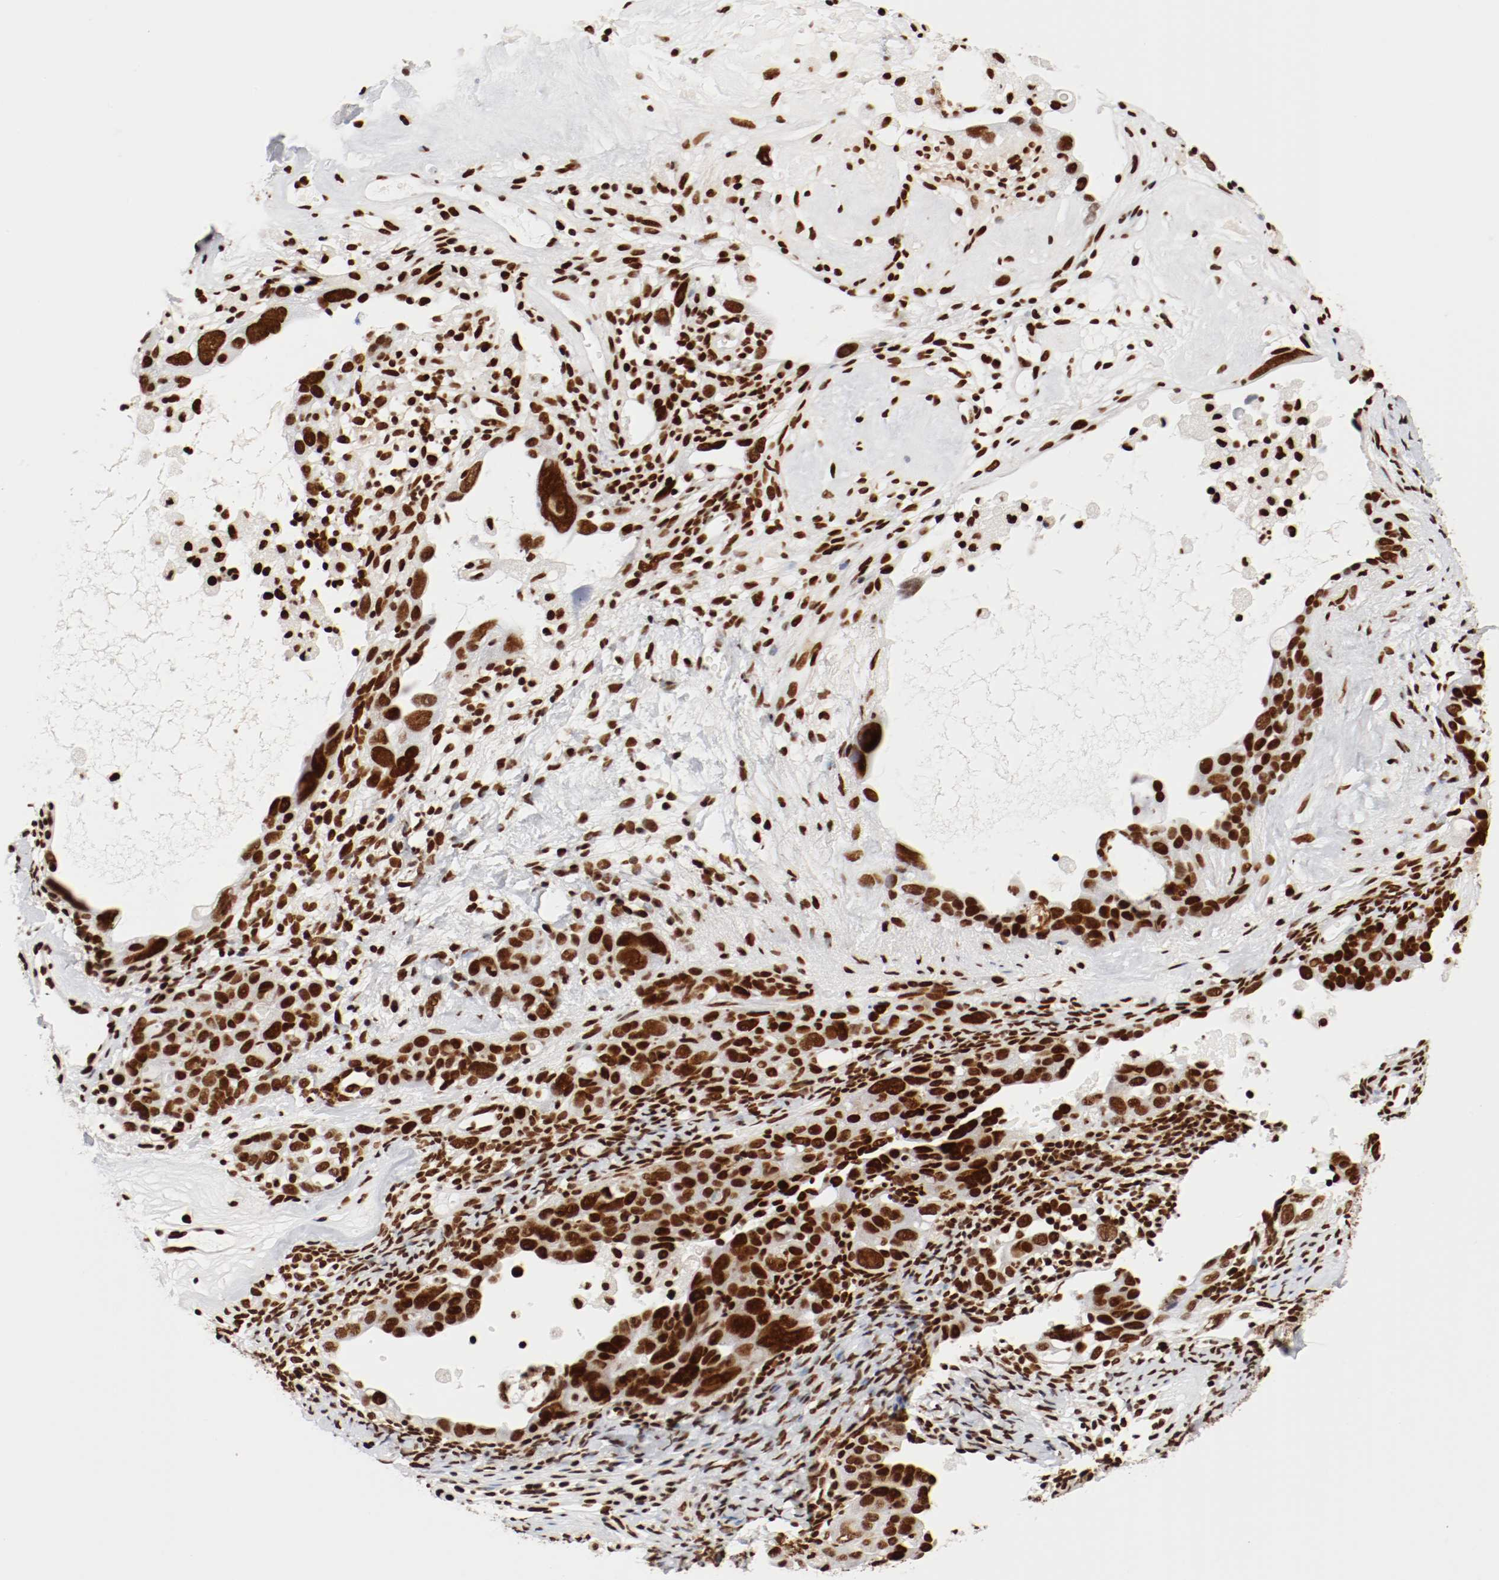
{"staining": {"intensity": "strong", "quantity": ">75%", "location": "nuclear"}, "tissue": "ovarian cancer", "cell_type": "Tumor cells", "image_type": "cancer", "snomed": [{"axis": "morphology", "description": "Cystadenocarcinoma, serous, NOS"}, {"axis": "topography", "description": "Ovary"}], "caption": "Protein expression analysis of human serous cystadenocarcinoma (ovarian) reveals strong nuclear positivity in about >75% of tumor cells.", "gene": "CTBP1", "patient": {"sex": "female", "age": 66}}